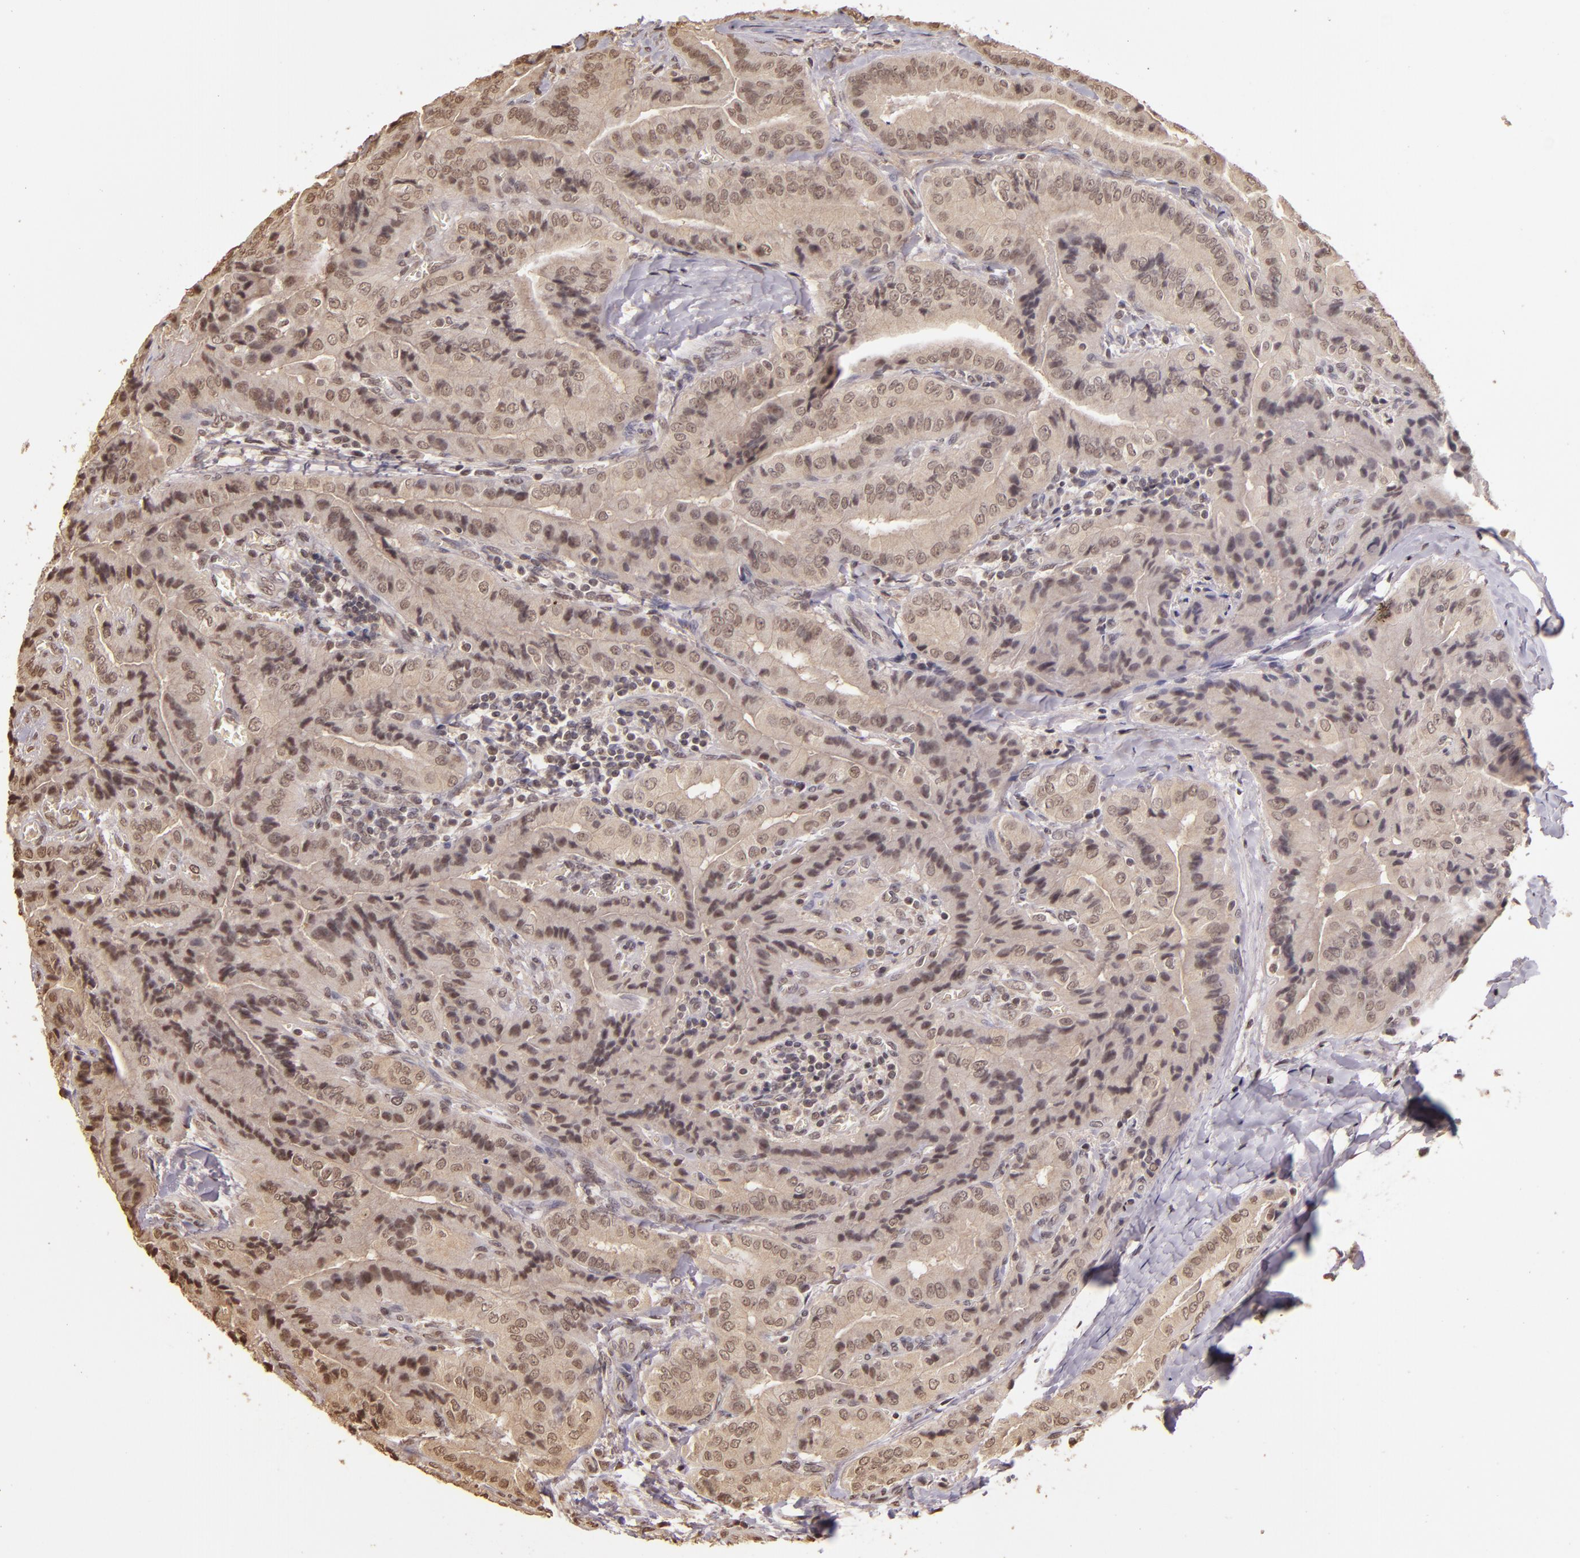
{"staining": {"intensity": "weak", "quantity": ">75%", "location": "cytoplasmic/membranous,nuclear"}, "tissue": "thyroid cancer", "cell_type": "Tumor cells", "image_type": "cancer", "snomed": [{"axis": "morphology", "description": "Papillary adenocarcinoma, NOS"}, {"axis": "topography", "description": "Thyroid gland"}], "caption": "DAB immunohistochemical staining of thyroid papillary adenocarcinoma displays weak cytoplasmic/membranous and nuclear protein staining in approximately >75% of tumor cells. (IHC, brightfield microscopy, high magnification).", "gene": "CUL1", "patient": {"sex": "female", "age": 71}}